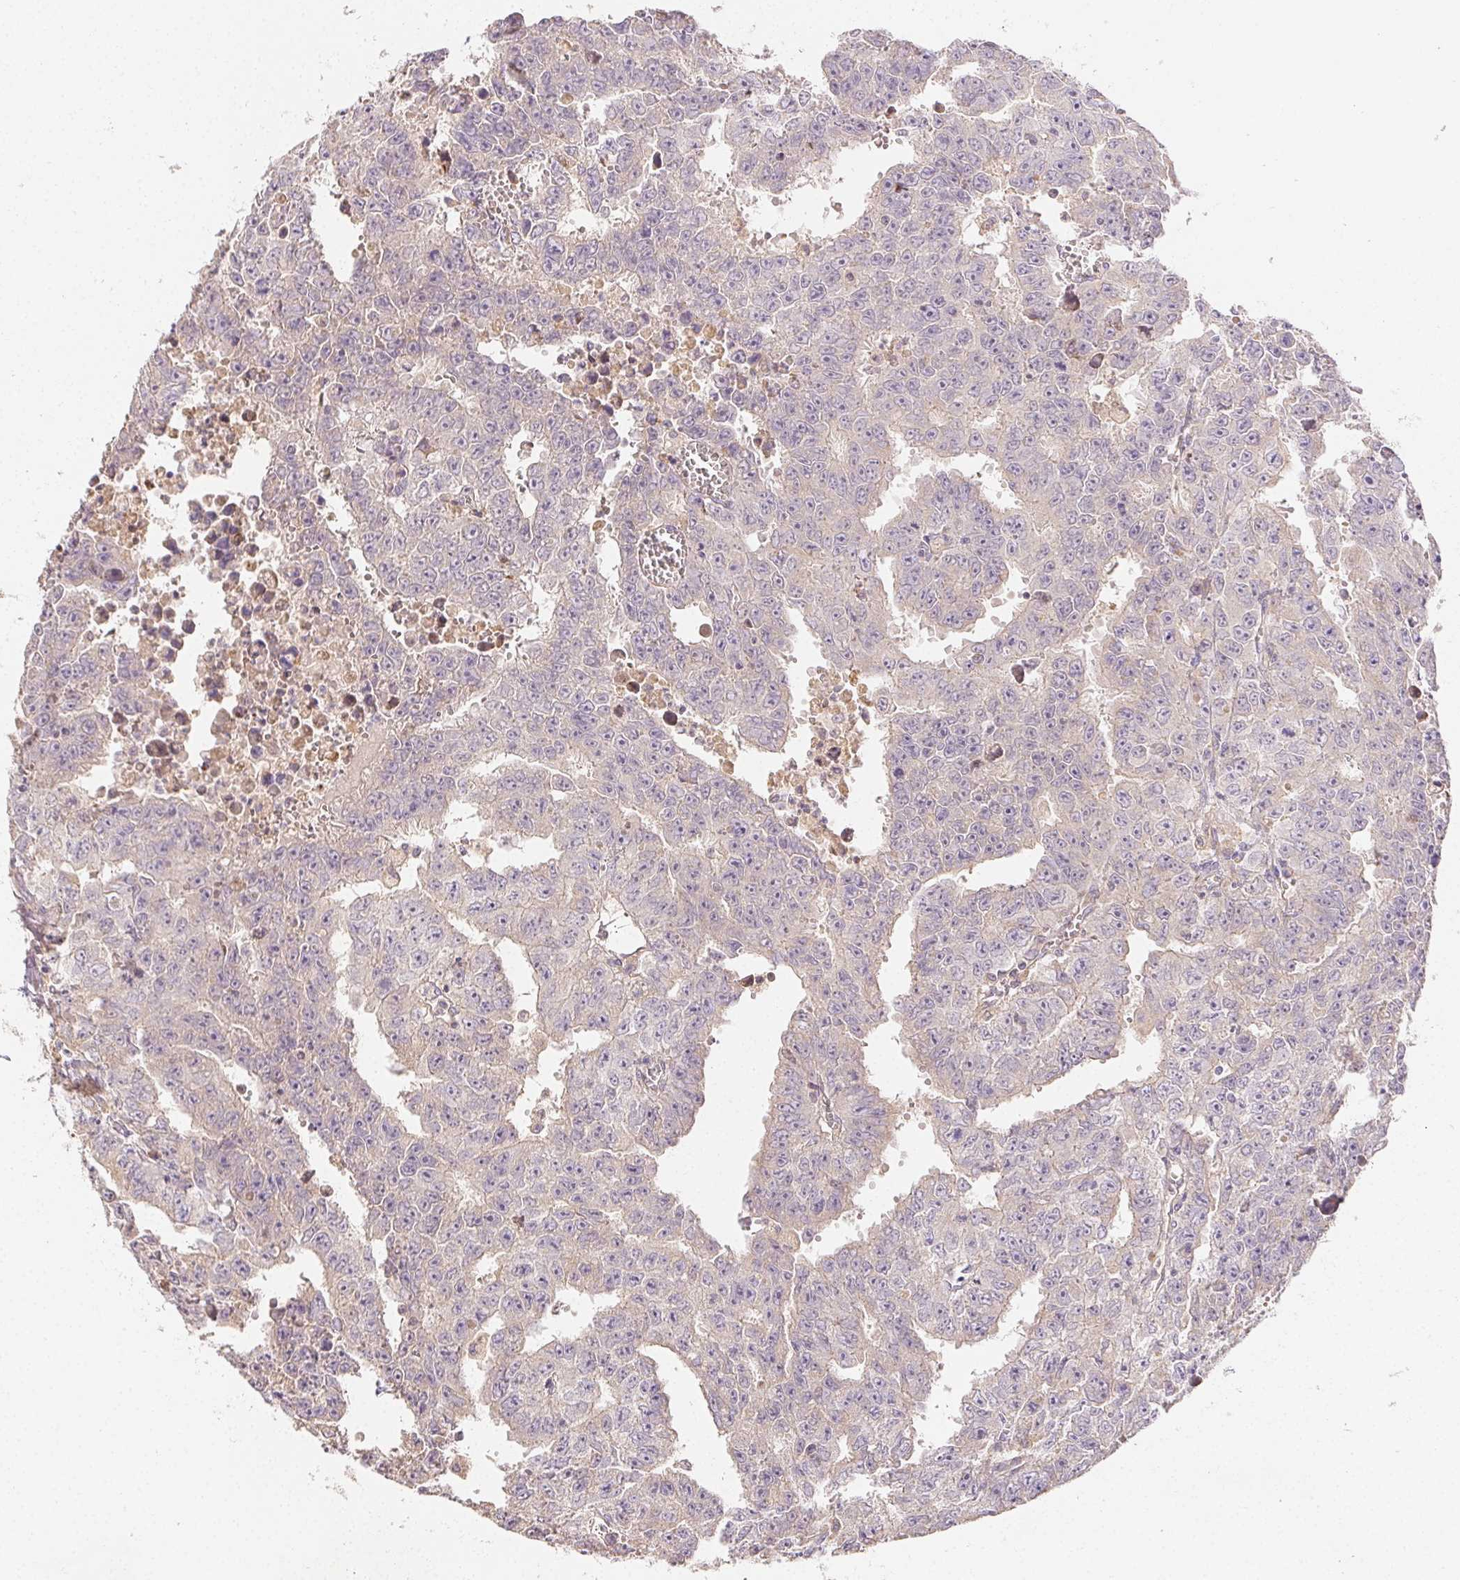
{"staining": {"intensity": "negative", "quantity": "none", "location": "none"}, "tissue": "testis cancer", "cell_type": "Tumor cells", "image_type": "cancer", "snomed": [{"axis": "morphology", "description": "Carcinoma, Embryonal, NOS"}, {"axis": "morphology", "description": "Teratoma, malignant, NOS"}, {"axis": "topography", "description": "Testis"}], "caption": "The immunohistochemistry (IHC) histopathology image has no significant expression in tumor cells of testis cancer tissue.", "gene": "ACVR1B", "patient": {"sex": "male", "age": 24}}